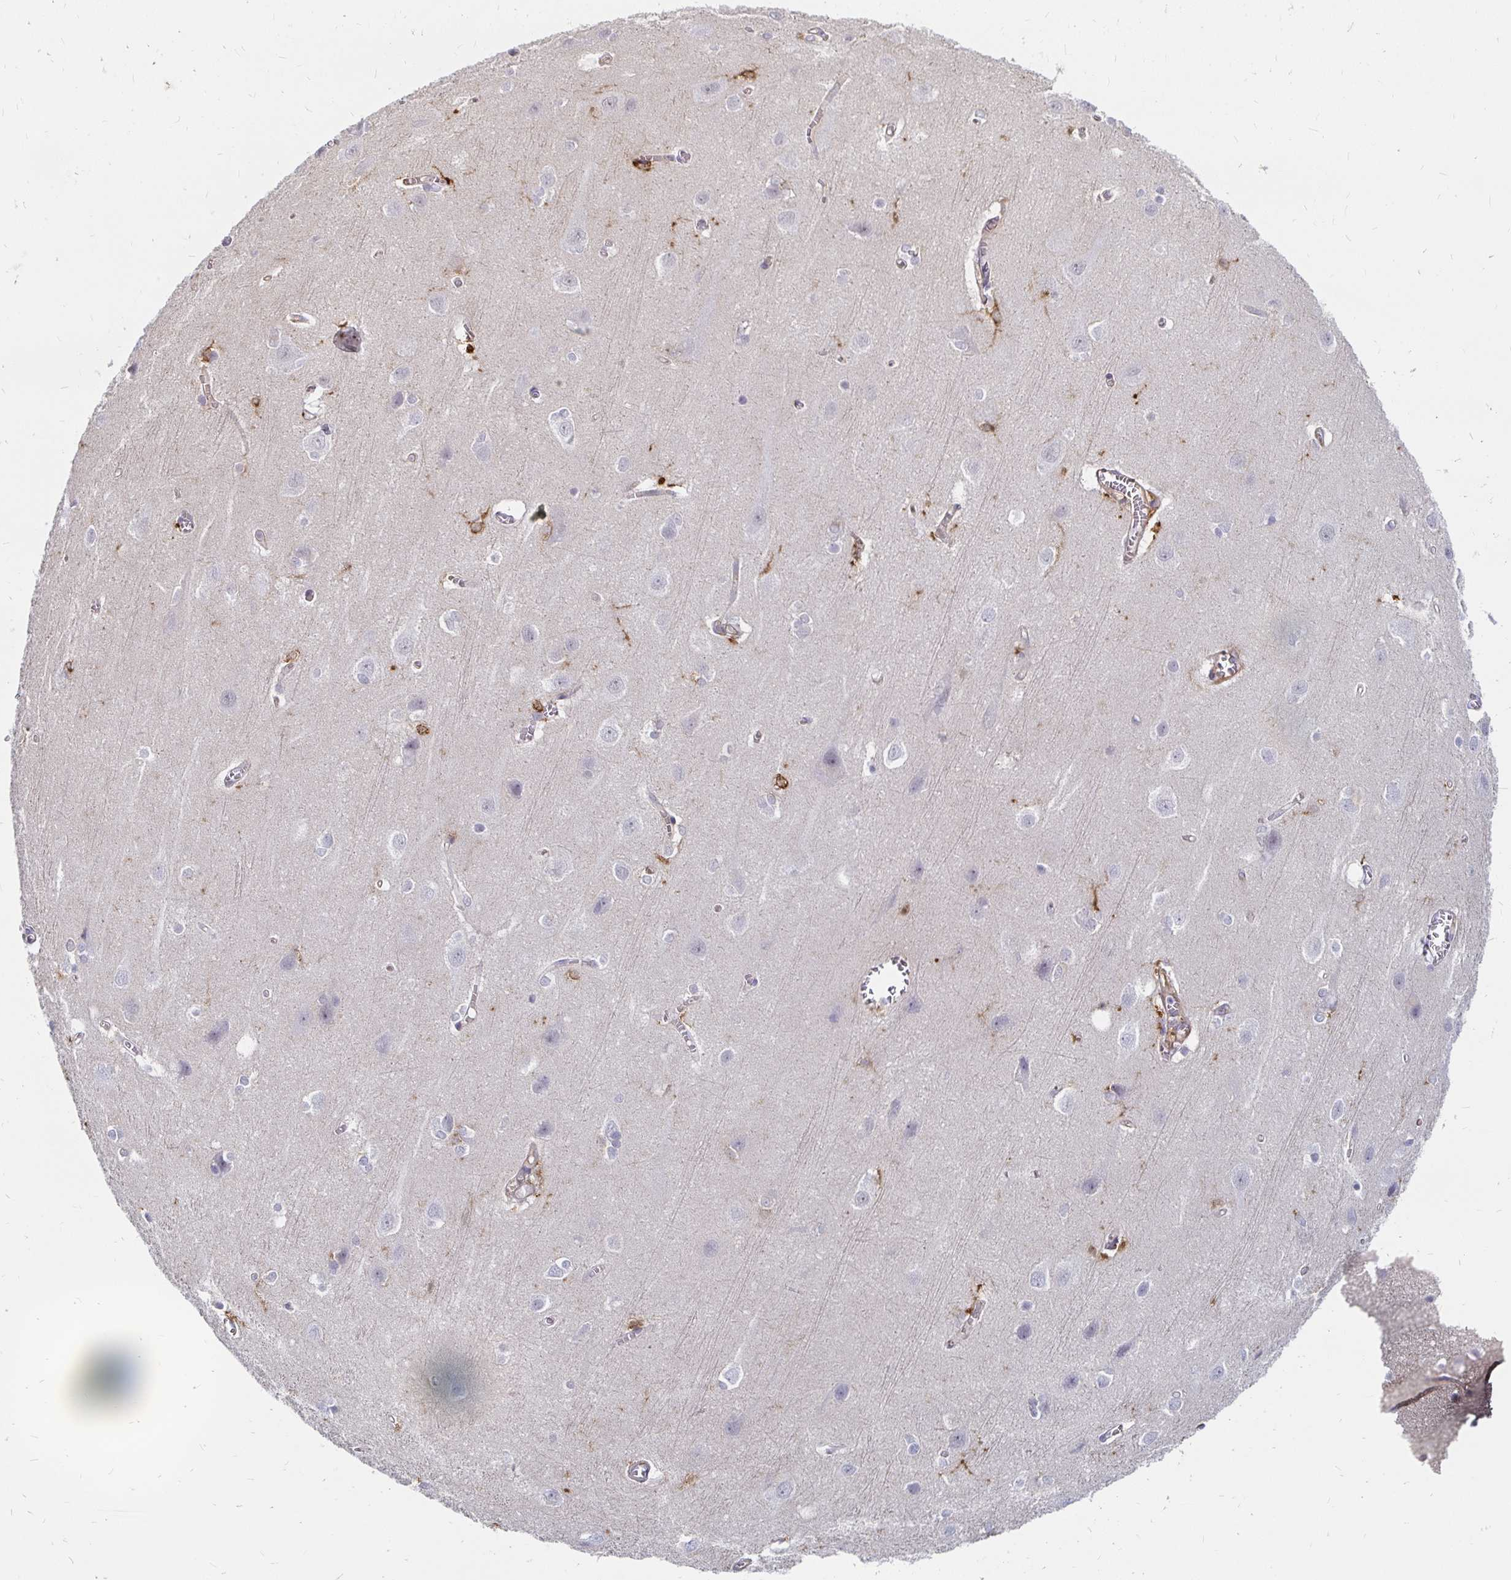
{"staining": {"intensity": "moderate", "quantity": "<25%", "location": "cytoplasmic/membranous"}, "tissue": "cerebral cortex", "cell_type": "Endothelial cells", "image_type": "normal", "snomed": [{"axis": "morphology", "description": "Normal tissue, NOS"}, {"axis": "topography", "description": "Cerebral cortex"}], "caption": "IHC staining of normal cerebral cortex, which shows low levels of moderate cytoplasmic/membranous positivity in about <25% of endothelial cells indicating moderate cytoplasmic/membranous protein expression. The staining was performed using DAB (brown) for protein detection and nuclei were counterstained in hematoxylin (blue).", "gene": "CCDC85A", "patient": {"sex": "male", "age": 37}}